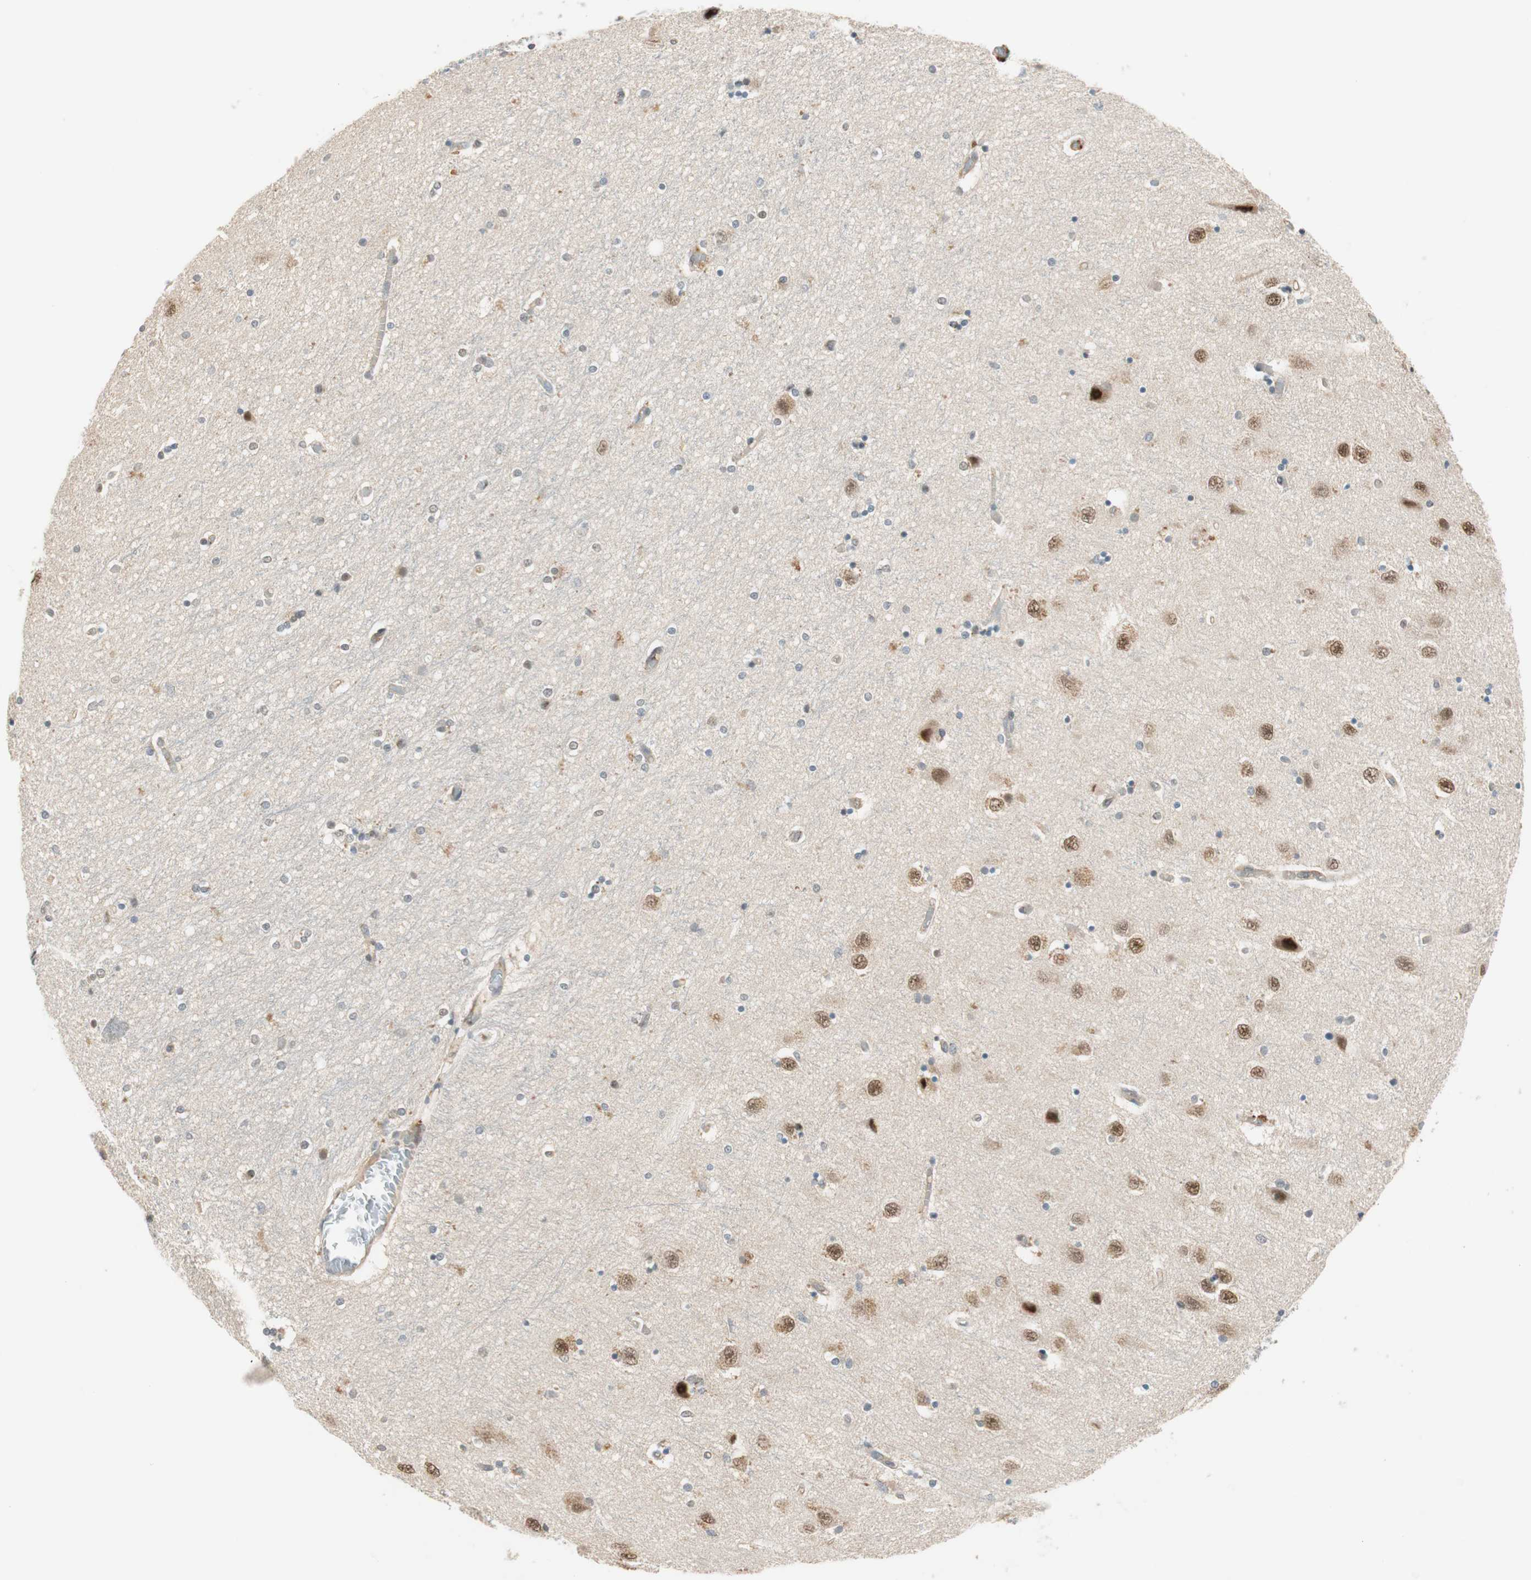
{"staining": {"intensity": "weak", "quantity": "25%-75%", "location": "cytoplasmic/membranous,nuclear"}, "tissue": "hippocampus", "cell_type": "Glial cells", "image_type": "normal", "snomed": [{"axis": "morphology", "description": "Normal tissue, NOS"}, {"axis": "topography", "description": "Hippocampus"}], "caption": "Immunohistochemistry (IHC) photomicrograph of normal human hippocampus stained for a protein (brown), which shows low levels of weak cytoplasmic/membranous,nuclear staining in approximately 25%-75% of glial cells.", "gene": "PSMD8", "patient": {"sex": "female", "age": 54}}